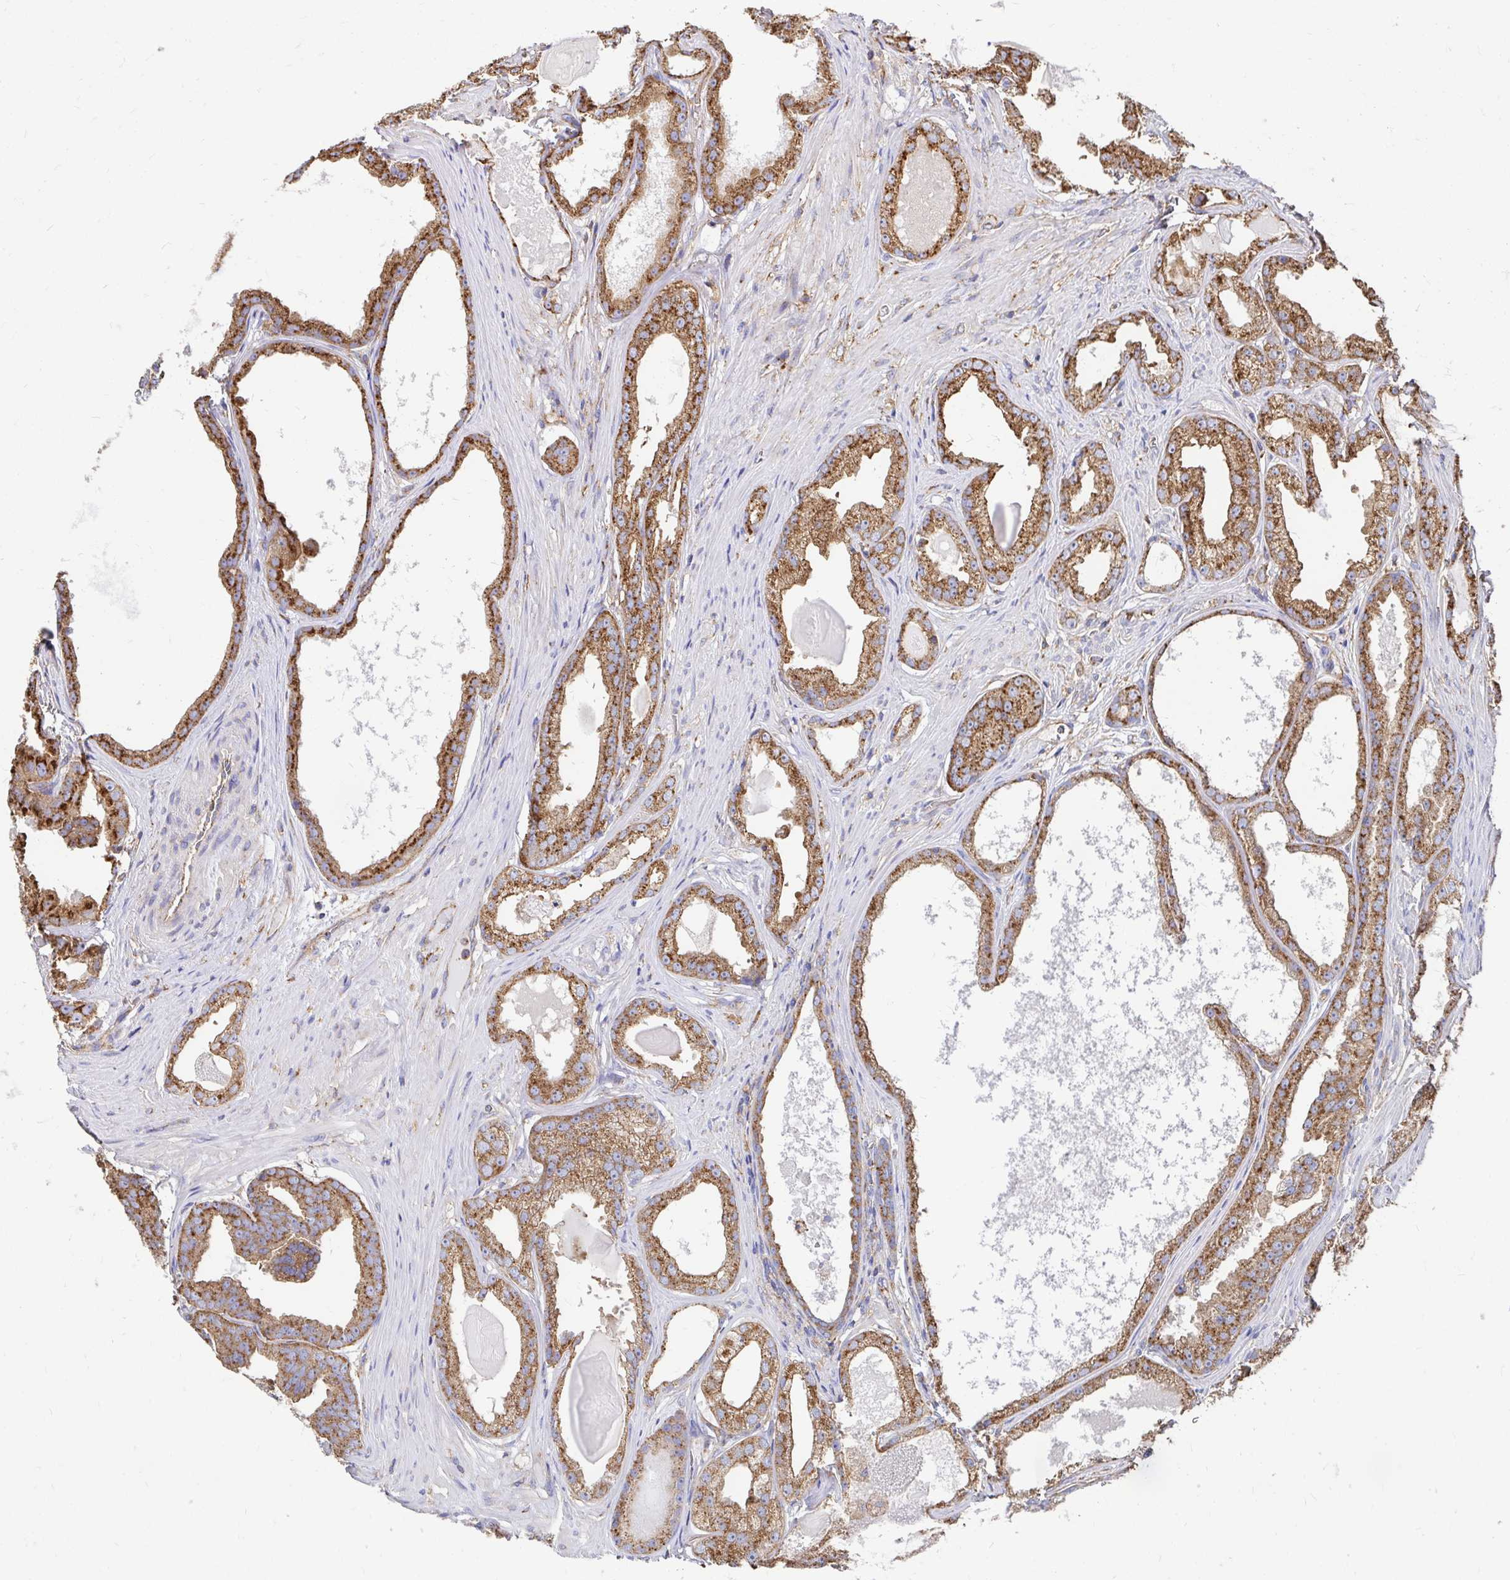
{"staining": {"intensity": "moderate", "quantity": ">75%", "location": "cytoplasmic/membranous"}, "tissue": "prostate cancer", "cell_type": "Tumor cells", "image_type": "cancer", "snomed": [{"axis": "morphology", "description": "Adenocarcinoma, Low grade"}, {"axis": "topography", "description": "Prostate"}], "caption": "Moderate cytoplasmic/membranous protein staining is appreciated in approximately >75% of tumor cells in prostate cancer (low-grade adenocarcinoma). The staining is performed using DAB brown chromogen to label protein expression. The nuclei are counter-stained blue using hematoxylin.", "gene": "CLTC", "patient": {"sex": "male", "age": 65}}